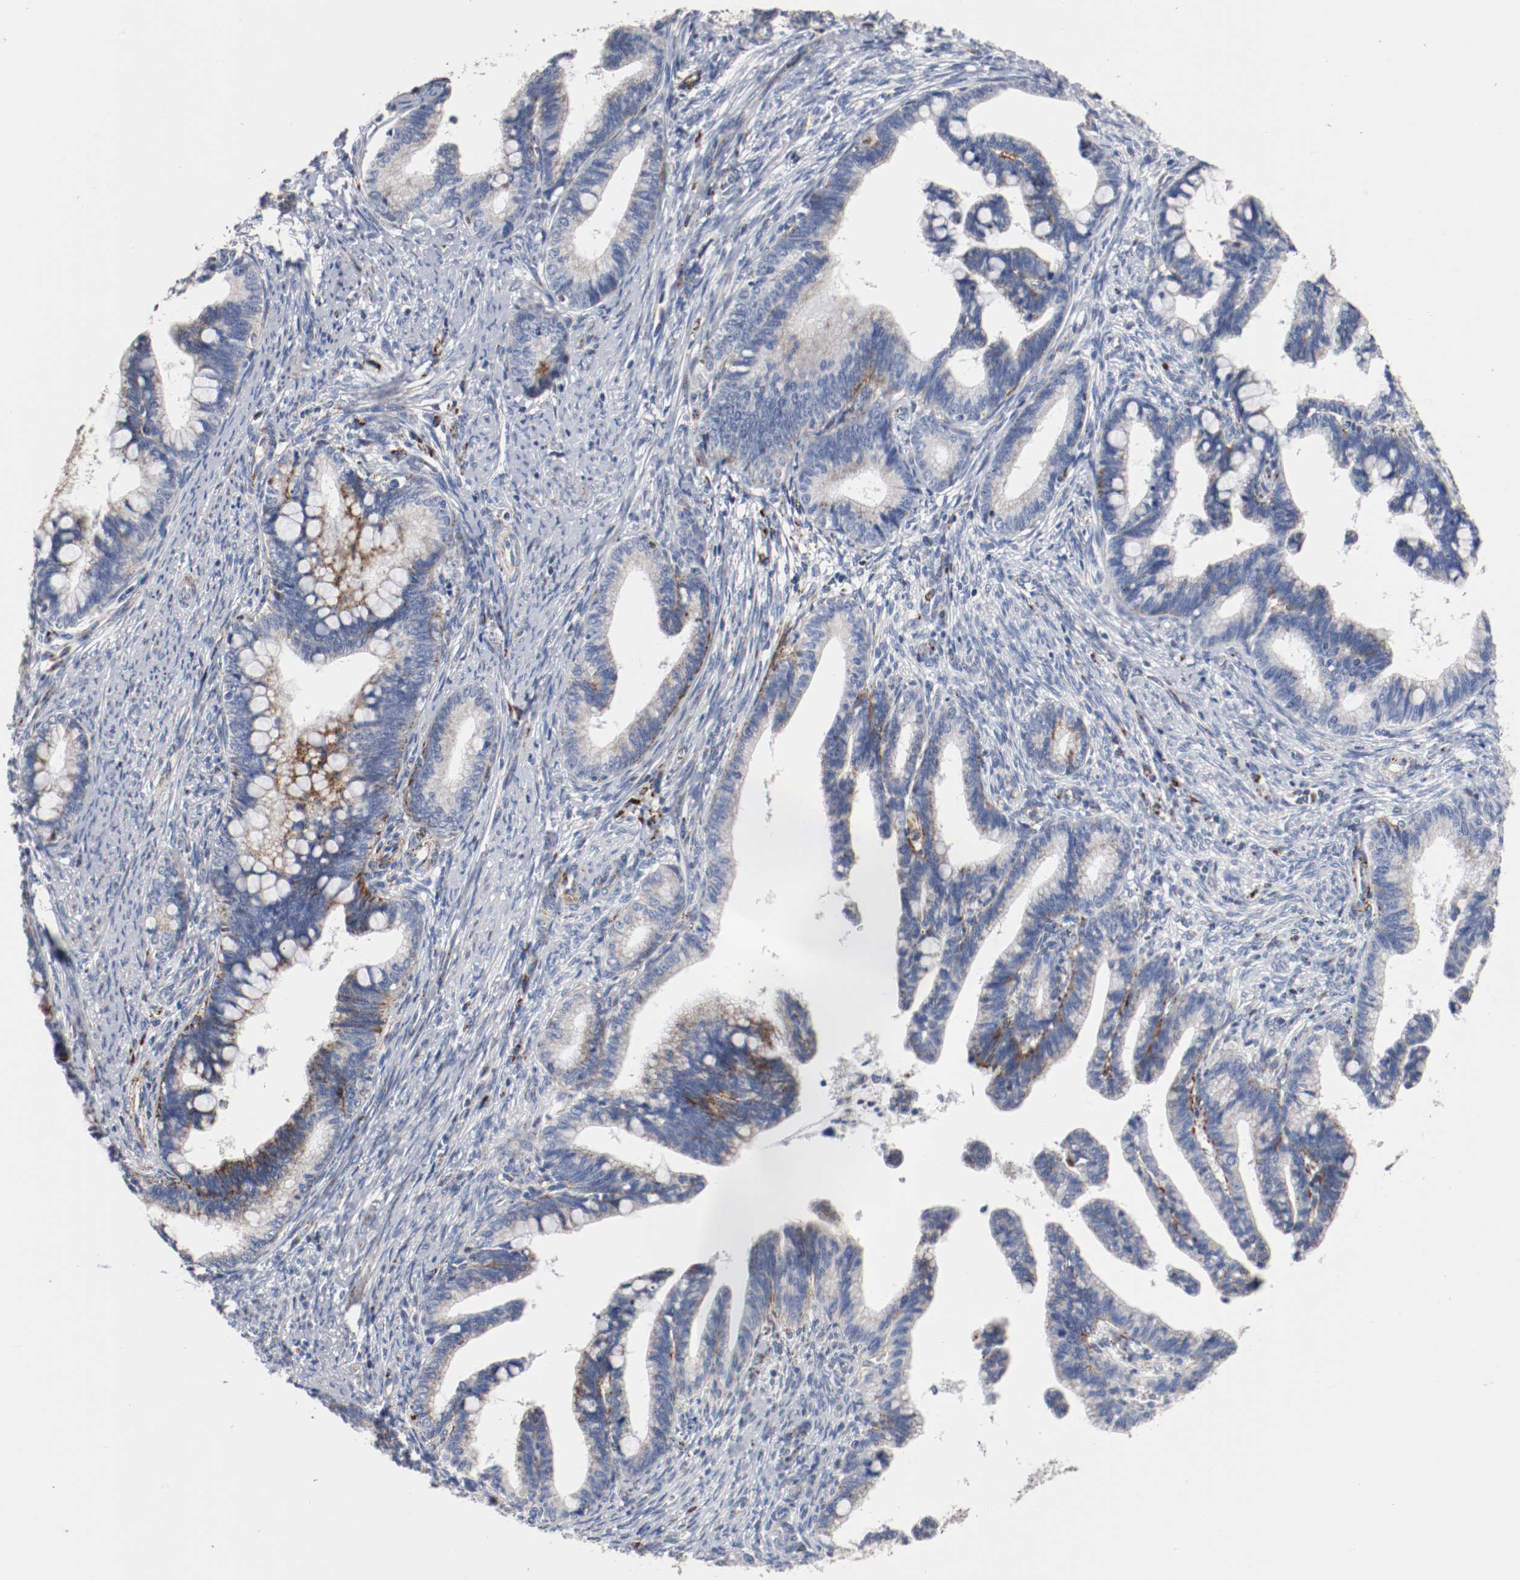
{"staining": {"intensity": "moderate", "quantity": "25%-75%", "location": "cytoplasmic/membranous"}, "tissue": "cervical cancer", "cell_type": "Tumor cells", "image_type": "cancer", "snomed": [{"axis": "morphology", "description": "Adenocarcinoma, NOS"}, {"axis": "topography", "description": "Cervix"}], "caption": "Cervical cancer stained for a protein (brown) displays moderate cytoplasmic/membranous positive expression in about 25%-75% of tumor cells.", "gene": "TUBD1", "patient": {"sex": "female", "age": 36}}